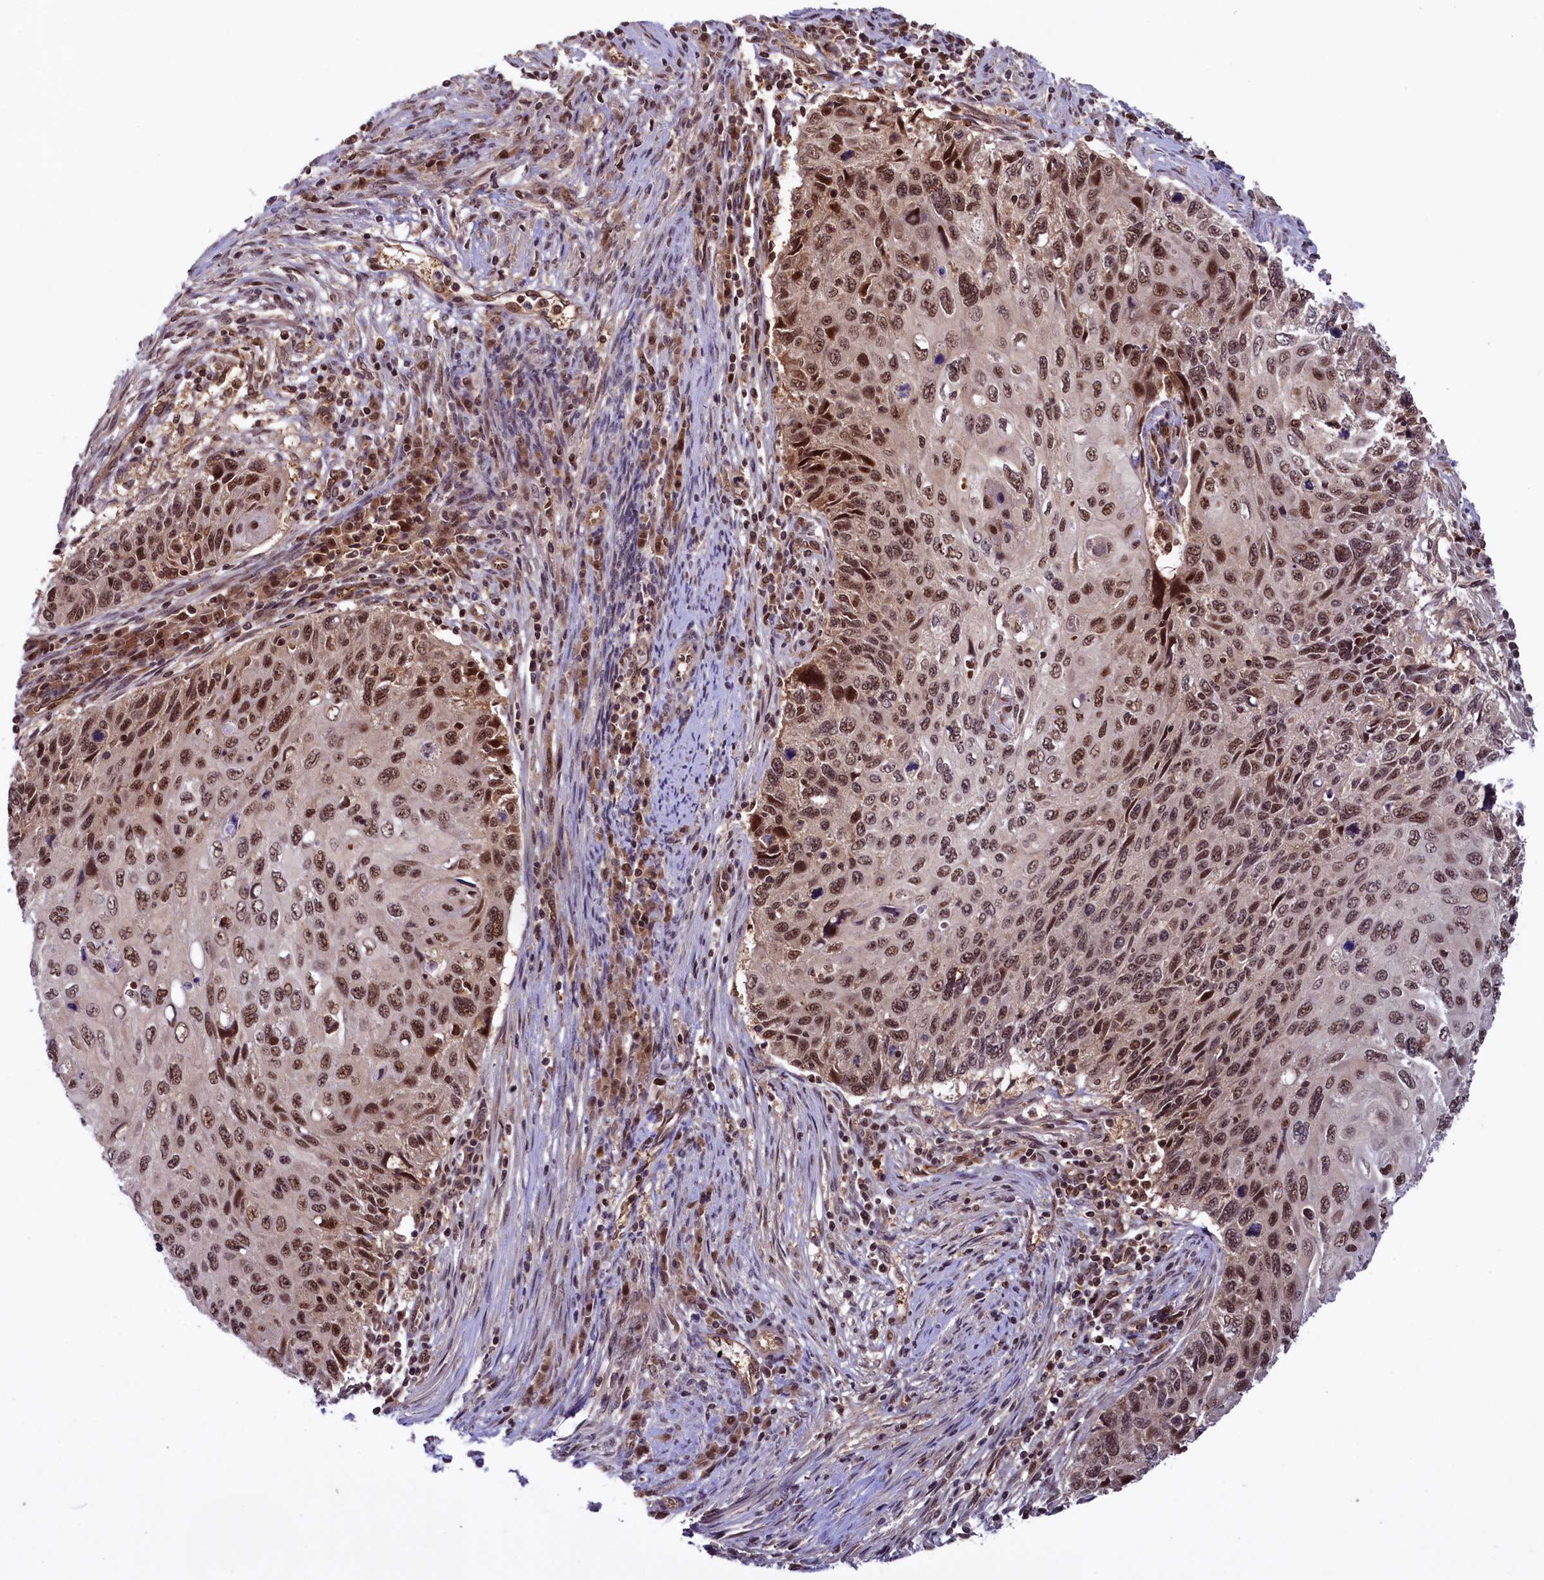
{"staining": {"intensity": "moderate", "quantity": ">75%", "location": "nuclear"}, "tissue": "cervical cancer", "cell_type": "Tumor cells", "image_type": "cancer", "snomed": [{"axis": "morphology", "description": "Squamous cell carcinoma, NOS"}, {"axis": "topography", "description": "Cervix"}], "caption": "About >75% of tumor cells in human squamous cell carcinoma (cervical) exhibit moderate nuclear protein staining as visualized by brown immunohistochemical staining.", "gene": "SLC7A6OS", "patient": {"sex": "female", "age": 70}}